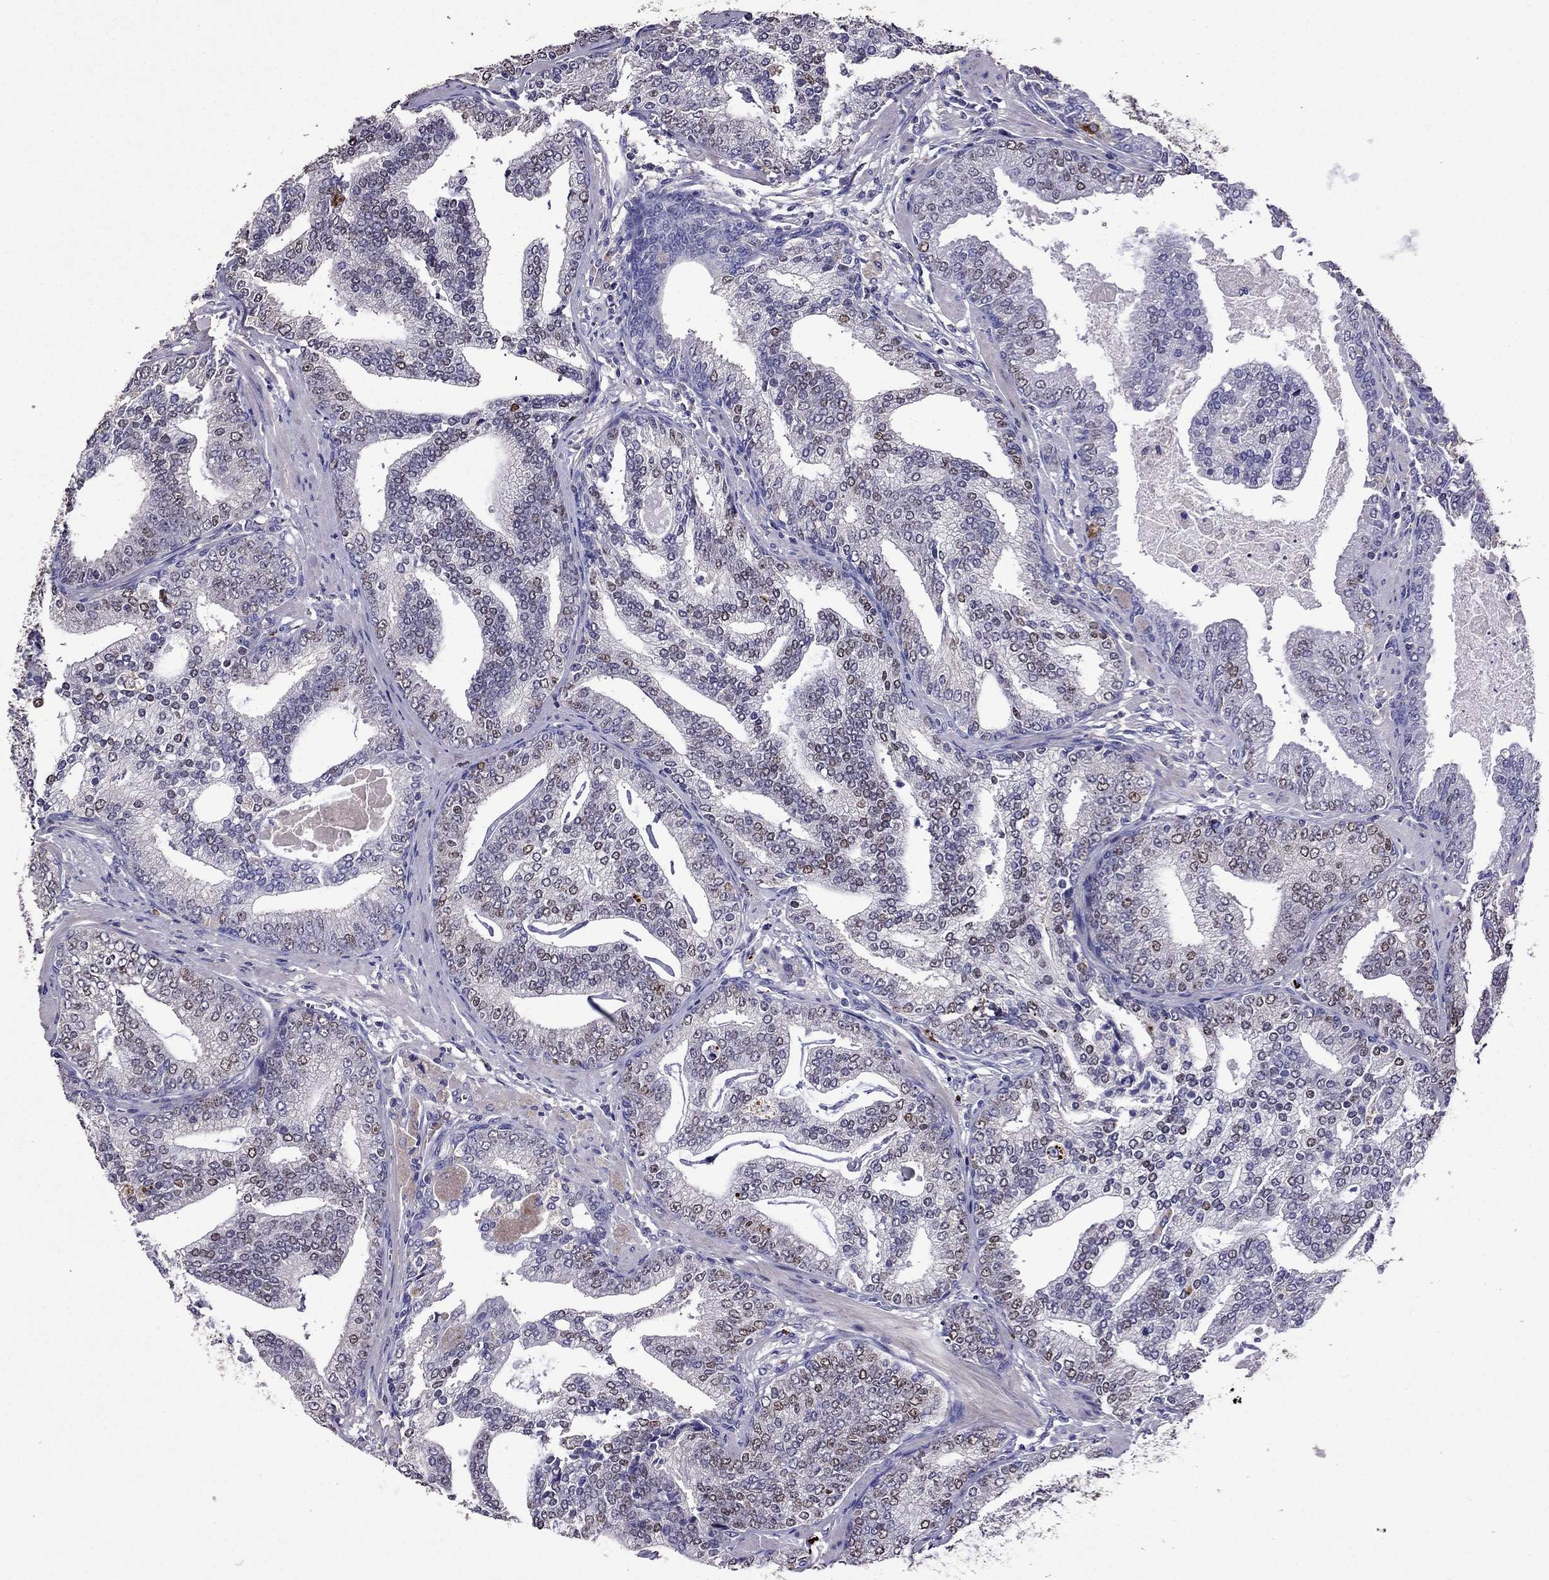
{"staining": {"intensity": "moderate", "quantity": "<25%", "location": "nuclear"}, "tissue": "prostate cancer", "cell_type": "Tumor cells", "image_type": "cancer", "snomed": [{"axis": "morphology", "description": "Adenocarcinoma, NOS"}, {"axis": "topography", "description": "Prostate"}], "caption": "IHC histopathology image of human prostate cancer (adenocarcinoma) stained for a protein (brown), which demonstrates low levels of moderate nuclear expression in about <25% of tumor cells.", "gene": "NKX3-1", "patient": {"sex": "male", "age": 64}}